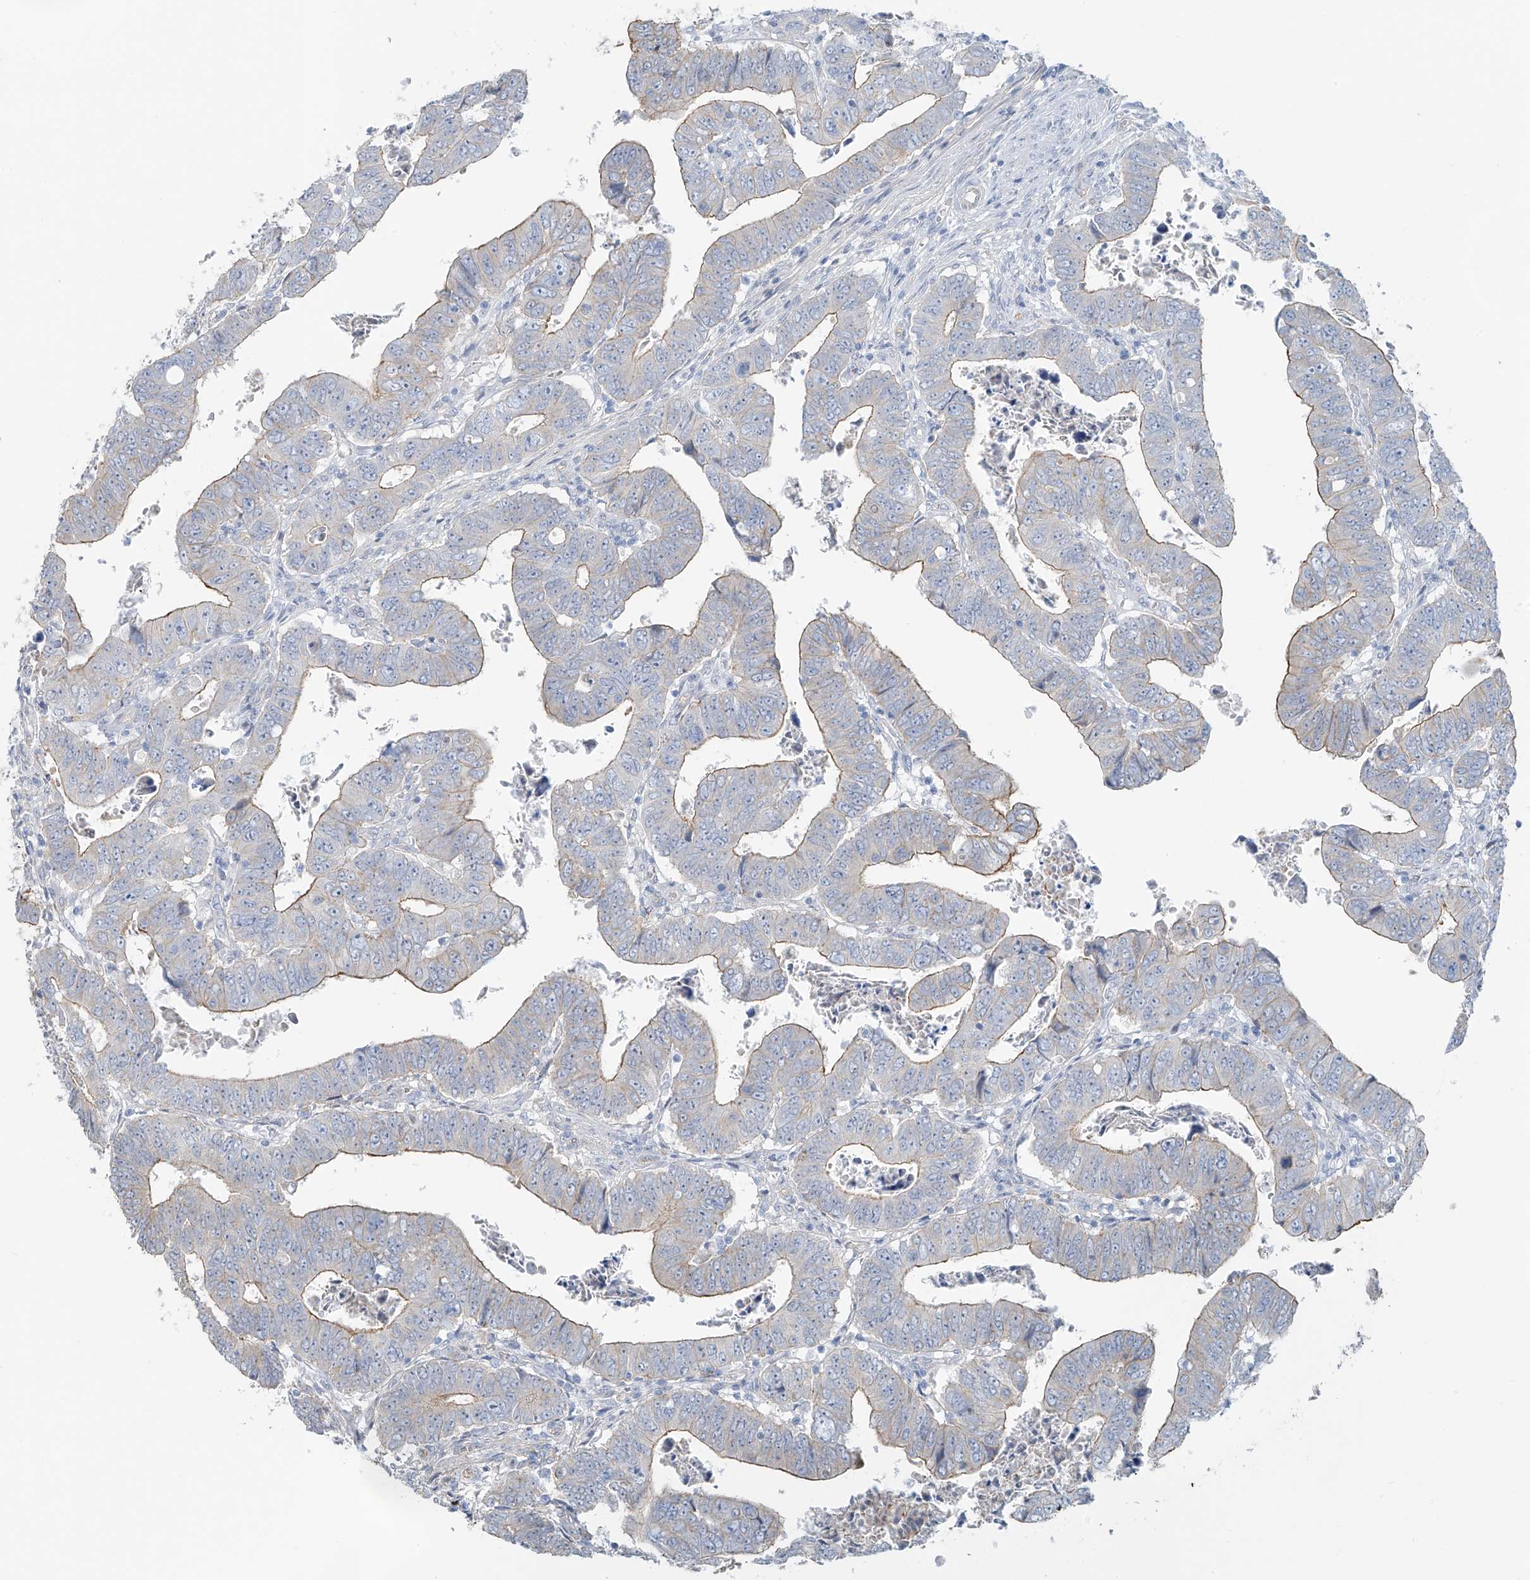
{"staining": {"intensity": "moderate", "quantity": "25%-75%", "location": "cytoplasmic/membranous"}, "tissue": "colorectal cancer", "cell_type": "Tumor cells", "image_type": "cancer", "snomed": [{"axis": "morphology", "description": "Normal tissue, NOS"}, {"axis": "morphology", "description": "Adenocarcinoma, NOS"}, {"axis": "topography", "description": "Rectum"}], "caption": "Immunohistochemical staining of human colorectal cancer shows medium levels of moderate cytoplasmic/membranous staining in approximately 25%-75% of tumor cells.", "gene": "TUBE1", "patient": {"sex": "female", "age": 65}}